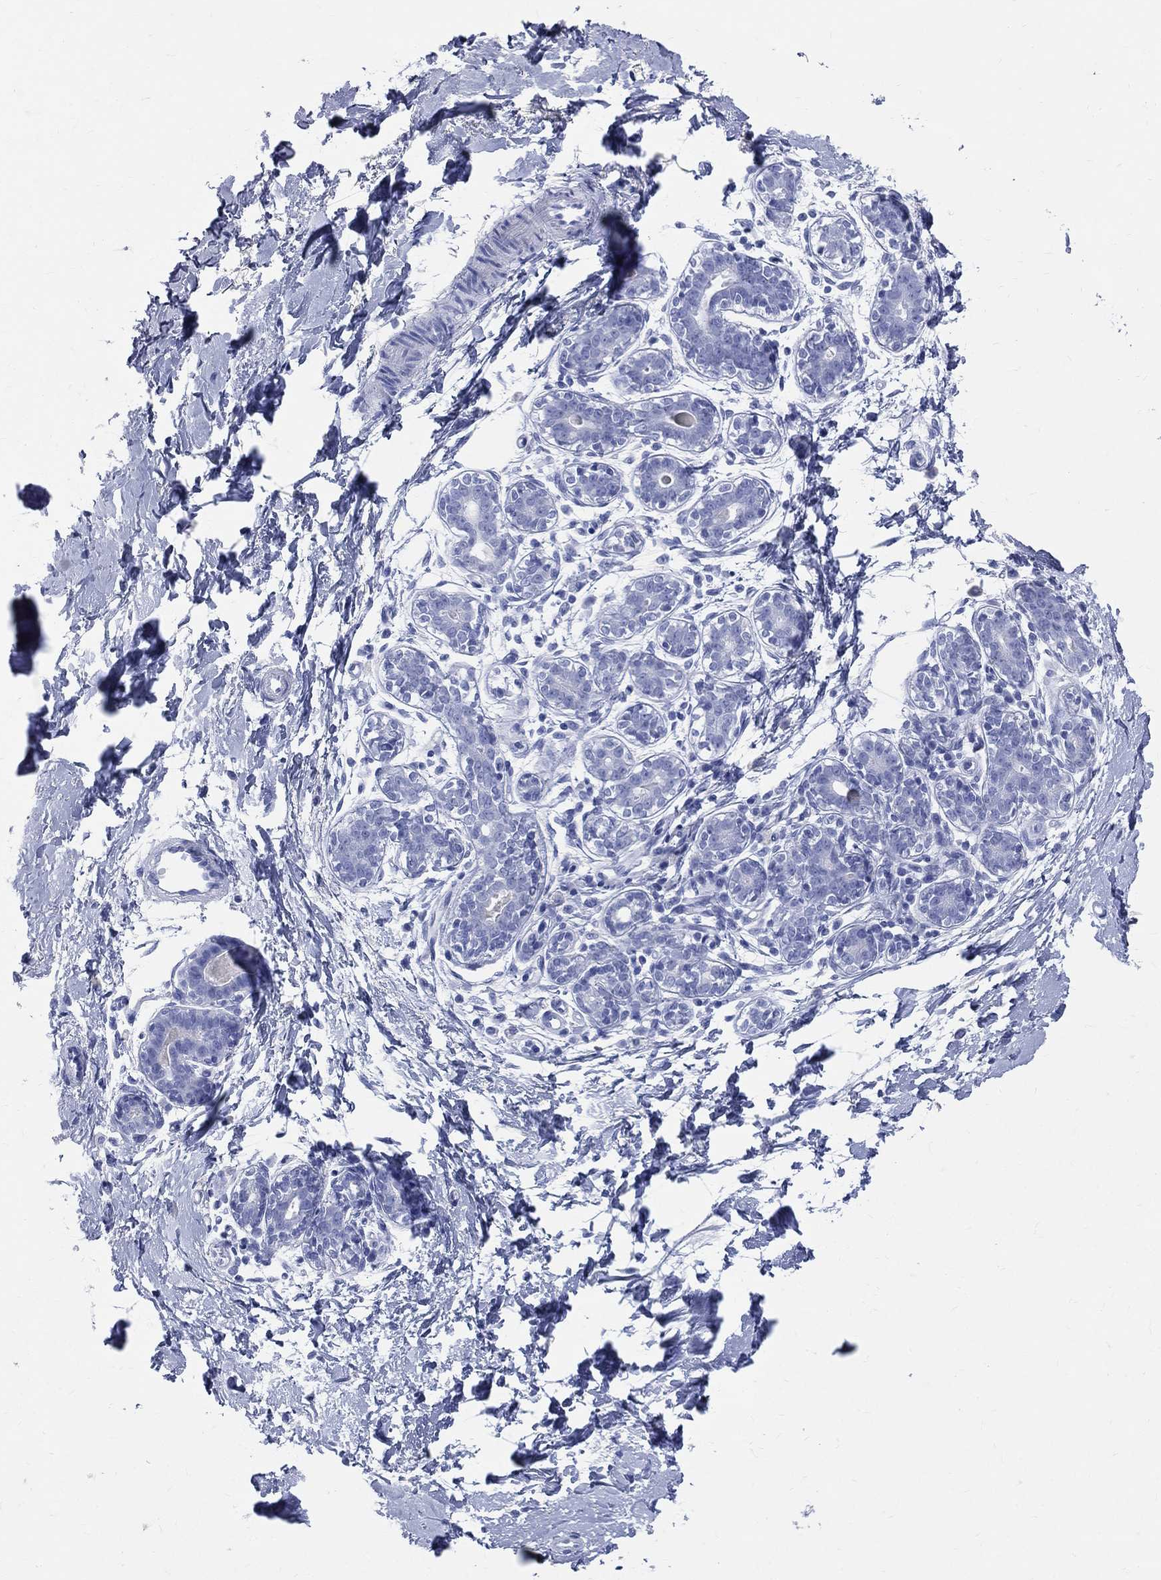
{"staining": {"intensity": "negative", "quantity": "none", "location": "none"}, "tissue": "breast", "cell_type": "Adipocytes", "image_type": "normal", "snomed": [{"axis": "morphology", "description": "Normal tissue, NOS"}, {"axis": "topography", "description": "Breast"}], "caption": "Immunohistochemical staining of benign breast displays no significant staining in adipocytes.", "gene": "SYP", "patient": {"sex": "female", "age": 37}}